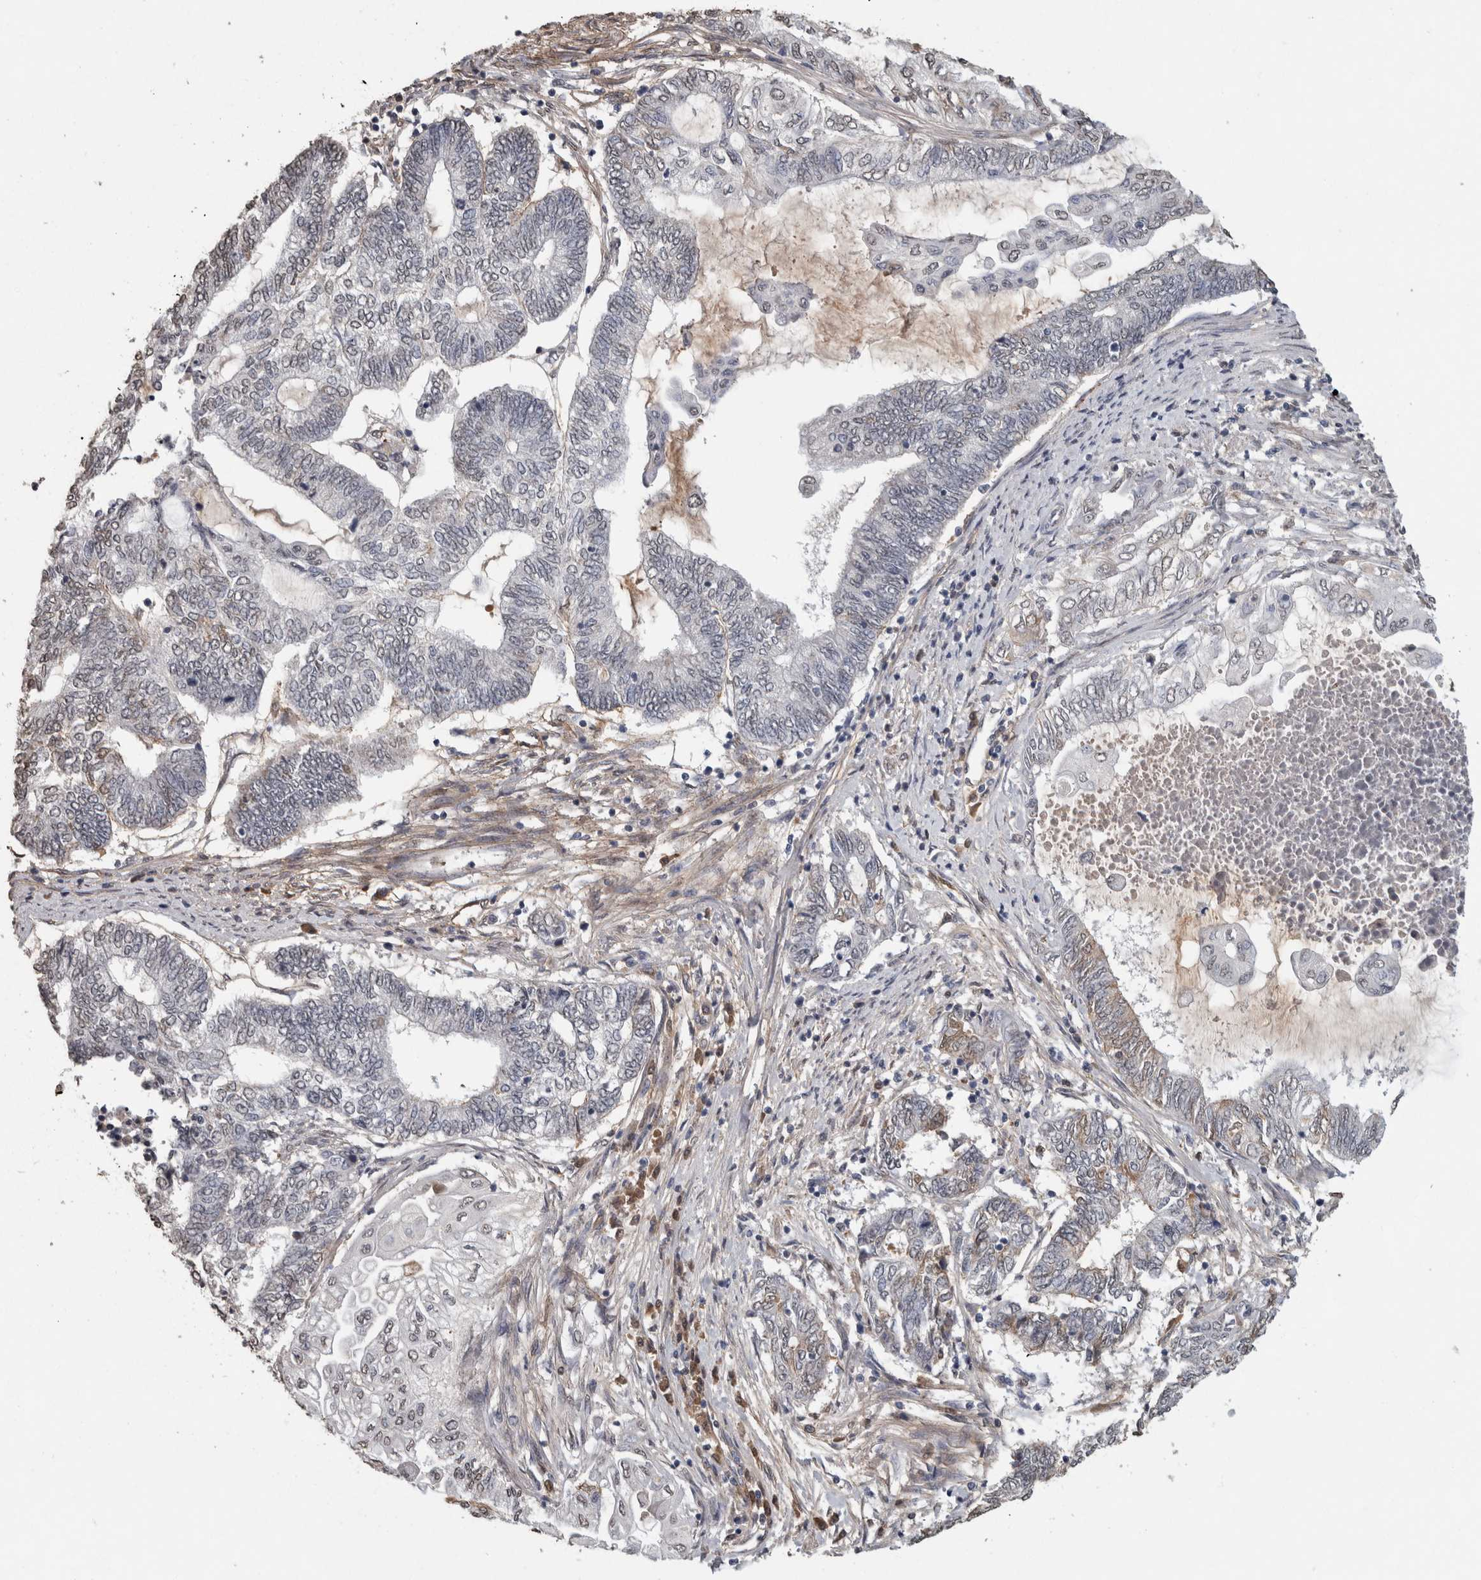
{"staining": {"intensity": "moderate", "quantity": "<25%", "location": "cytoplasmic/membranous,nuclear"}, "tissue": "endometrial cancer", "cell_type": "Tumor cells", "image_type": "cancer", "snomed": [{"axis": "morphology", "description": "Adenocarcinoma, NOS"}, {"axis": "topography", "description": "Uterus"}, {"axis": "topography", "description": "Endometrium"}], "caption": "There is low levels of moderate cytoplasmic/membranous and nuclear staining in tumor cells of endometrial cancer (adenocarcinoma), as demonstrated by immunohistochemical staining (brown color).", "gene": "LTBP1", "patient": {"sex": "female", "age": 70}}